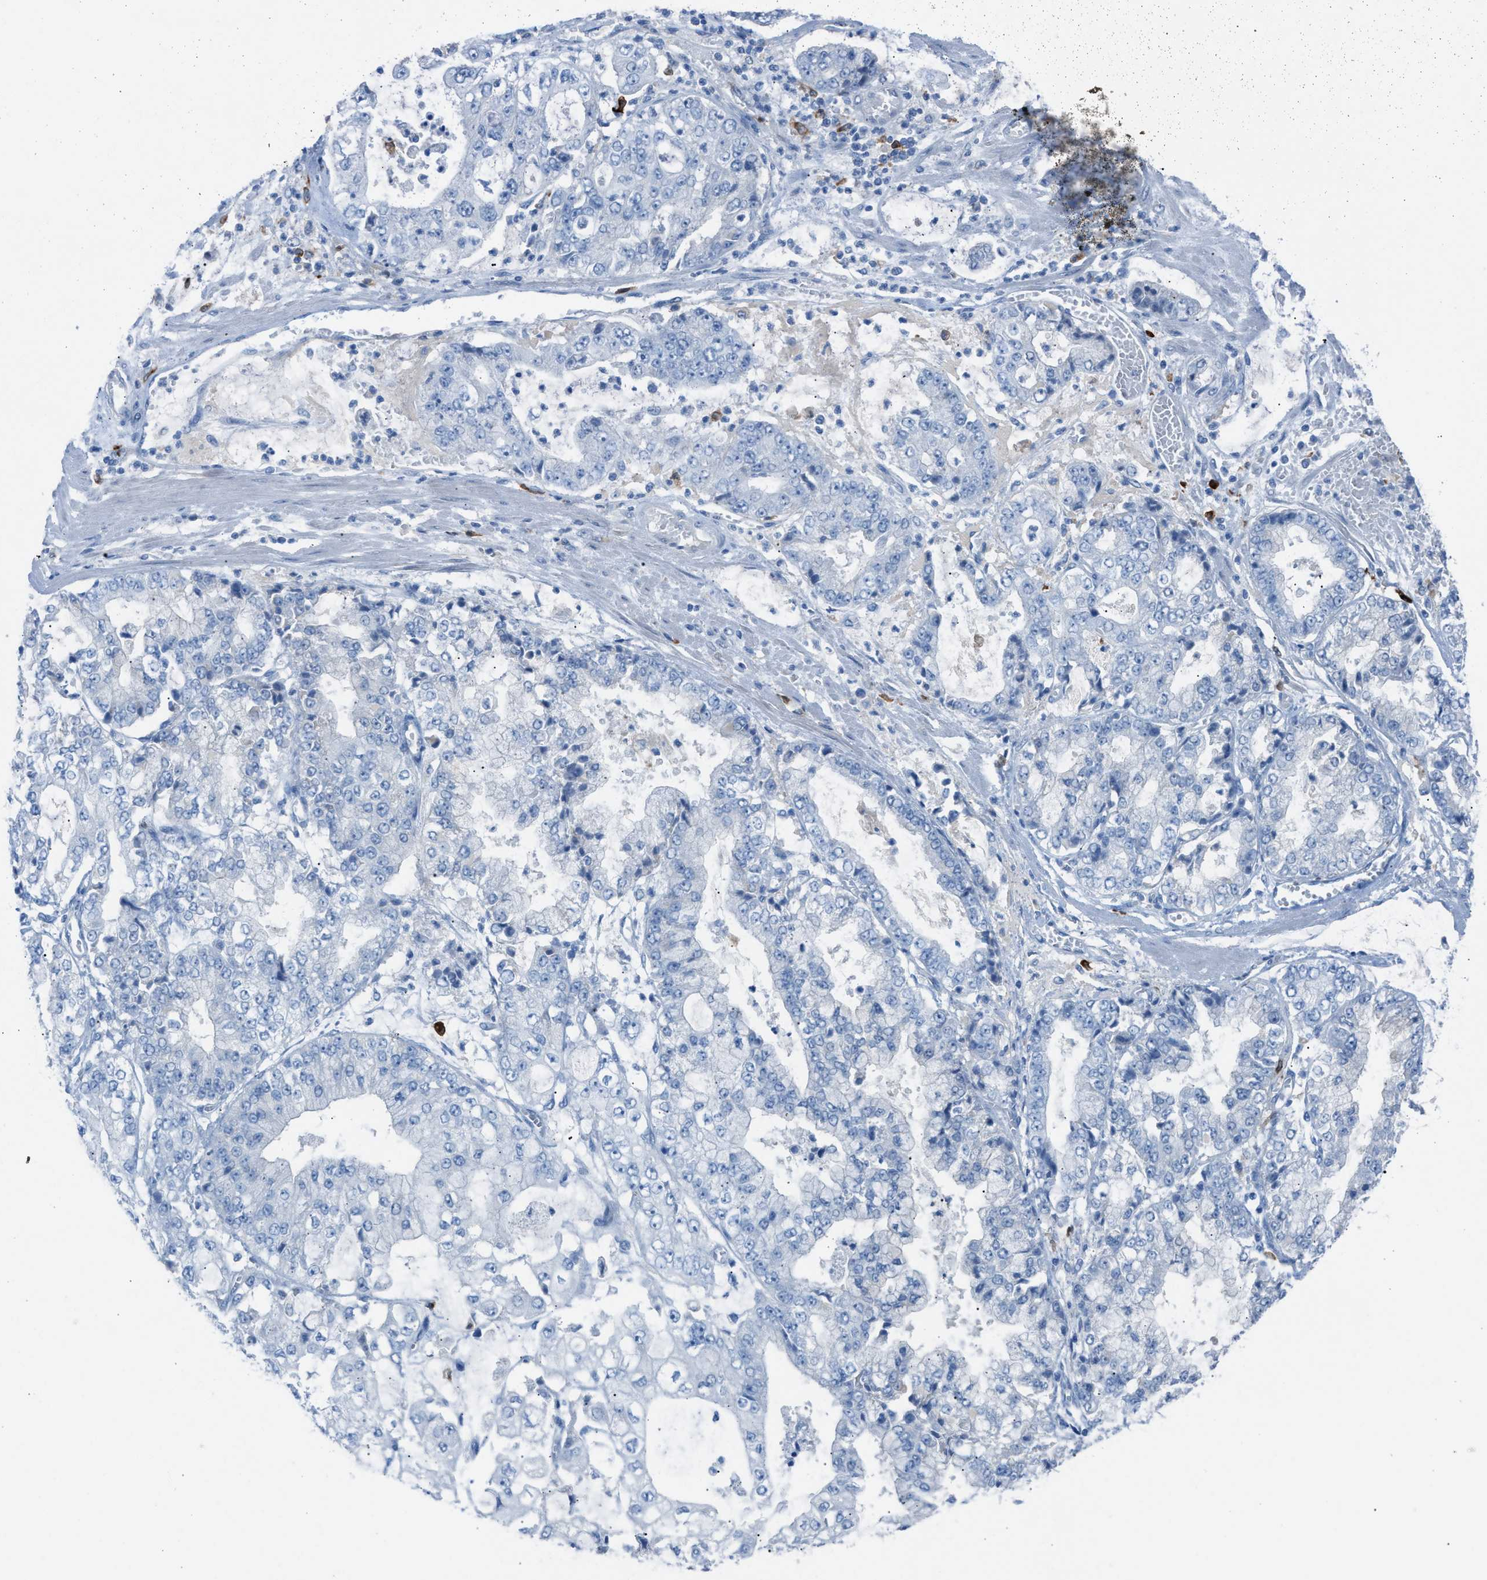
{"staining": {"intensity": "negative", "quantity": "none", "location": "none"}, "tissue": "stomach cancer", "cell_type": "Tumor cells", "image_type": "cancer", "snomed": [{"axis": "morphology", "description": "Adenocarcinoma, NOS"}, {"axis": "topography", "description": "Stomach"}], "caption": "This micrograph is of stomach cancer stained with IHC to label a protein in brown with the nuclei are counter-stained blue. There is no expression in tumor cells.", "gene": "CLEC10A", "patient": {"sex": "male", "age": 76}}